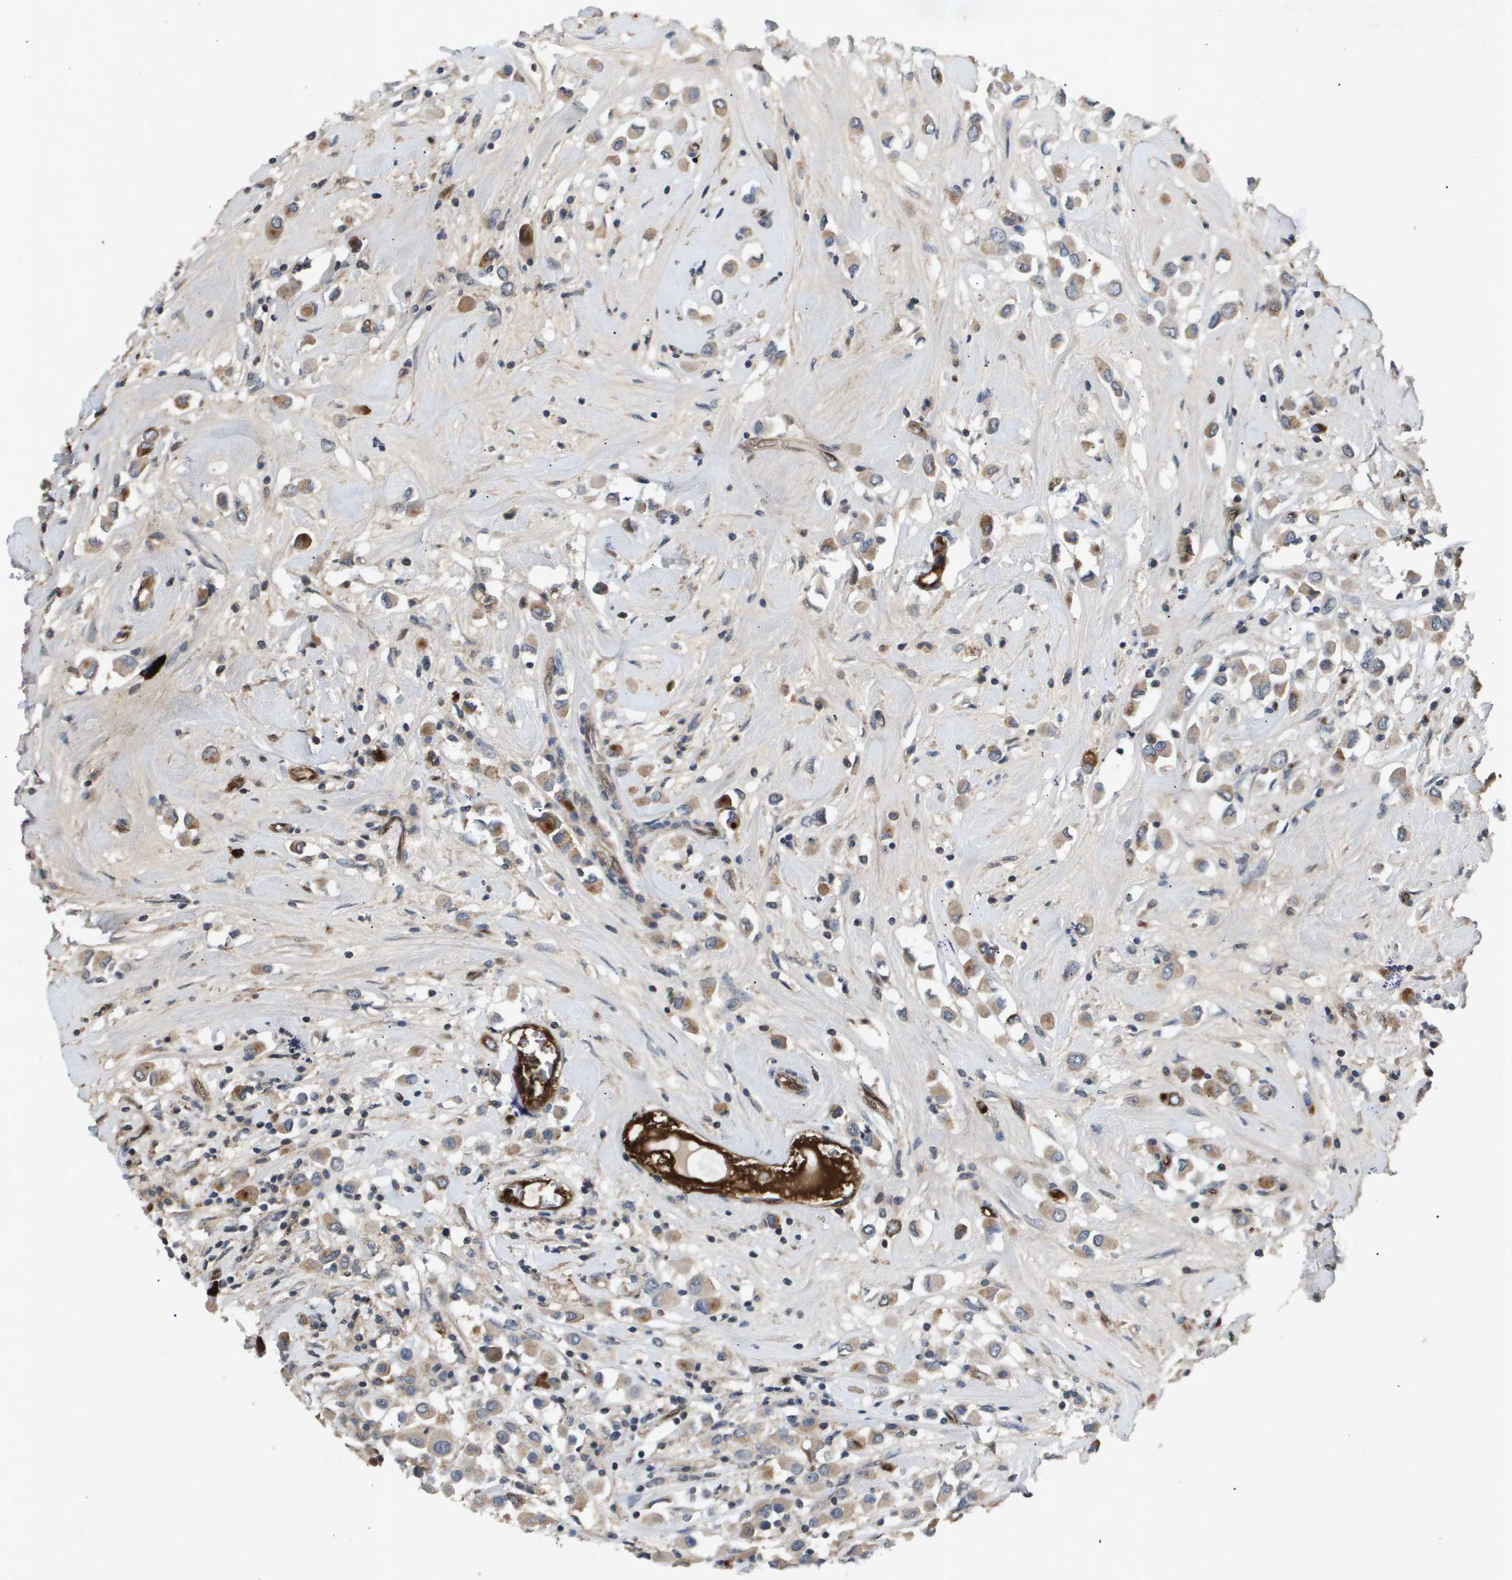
{"staining": {"intensity": "weak", "quantity": "25%-75%", "location": "cytoplasmic/membranous"}, "tissue": "breast cancer", "cell_type": "Tumor cells", "image_type": "cancer", "snomed": [{"axis": "morphology", "description": "Duct carcinoma"}, {"axis": "topography", "description": "Breast"}], "caption": "A low amount of weak cytoplasmic/membranous staining is identified in approximately 25%-75% of tumor cells in invasive ductal carcinoma (breast) tissue. (Stains: DAB (3,3'-diaminobenzidine) in brown, nuclei in blue, Microscopy: brightfield microscopy at high magnification).", "gene": "ERG", "patient": {"sex": "female", "age": 61}}